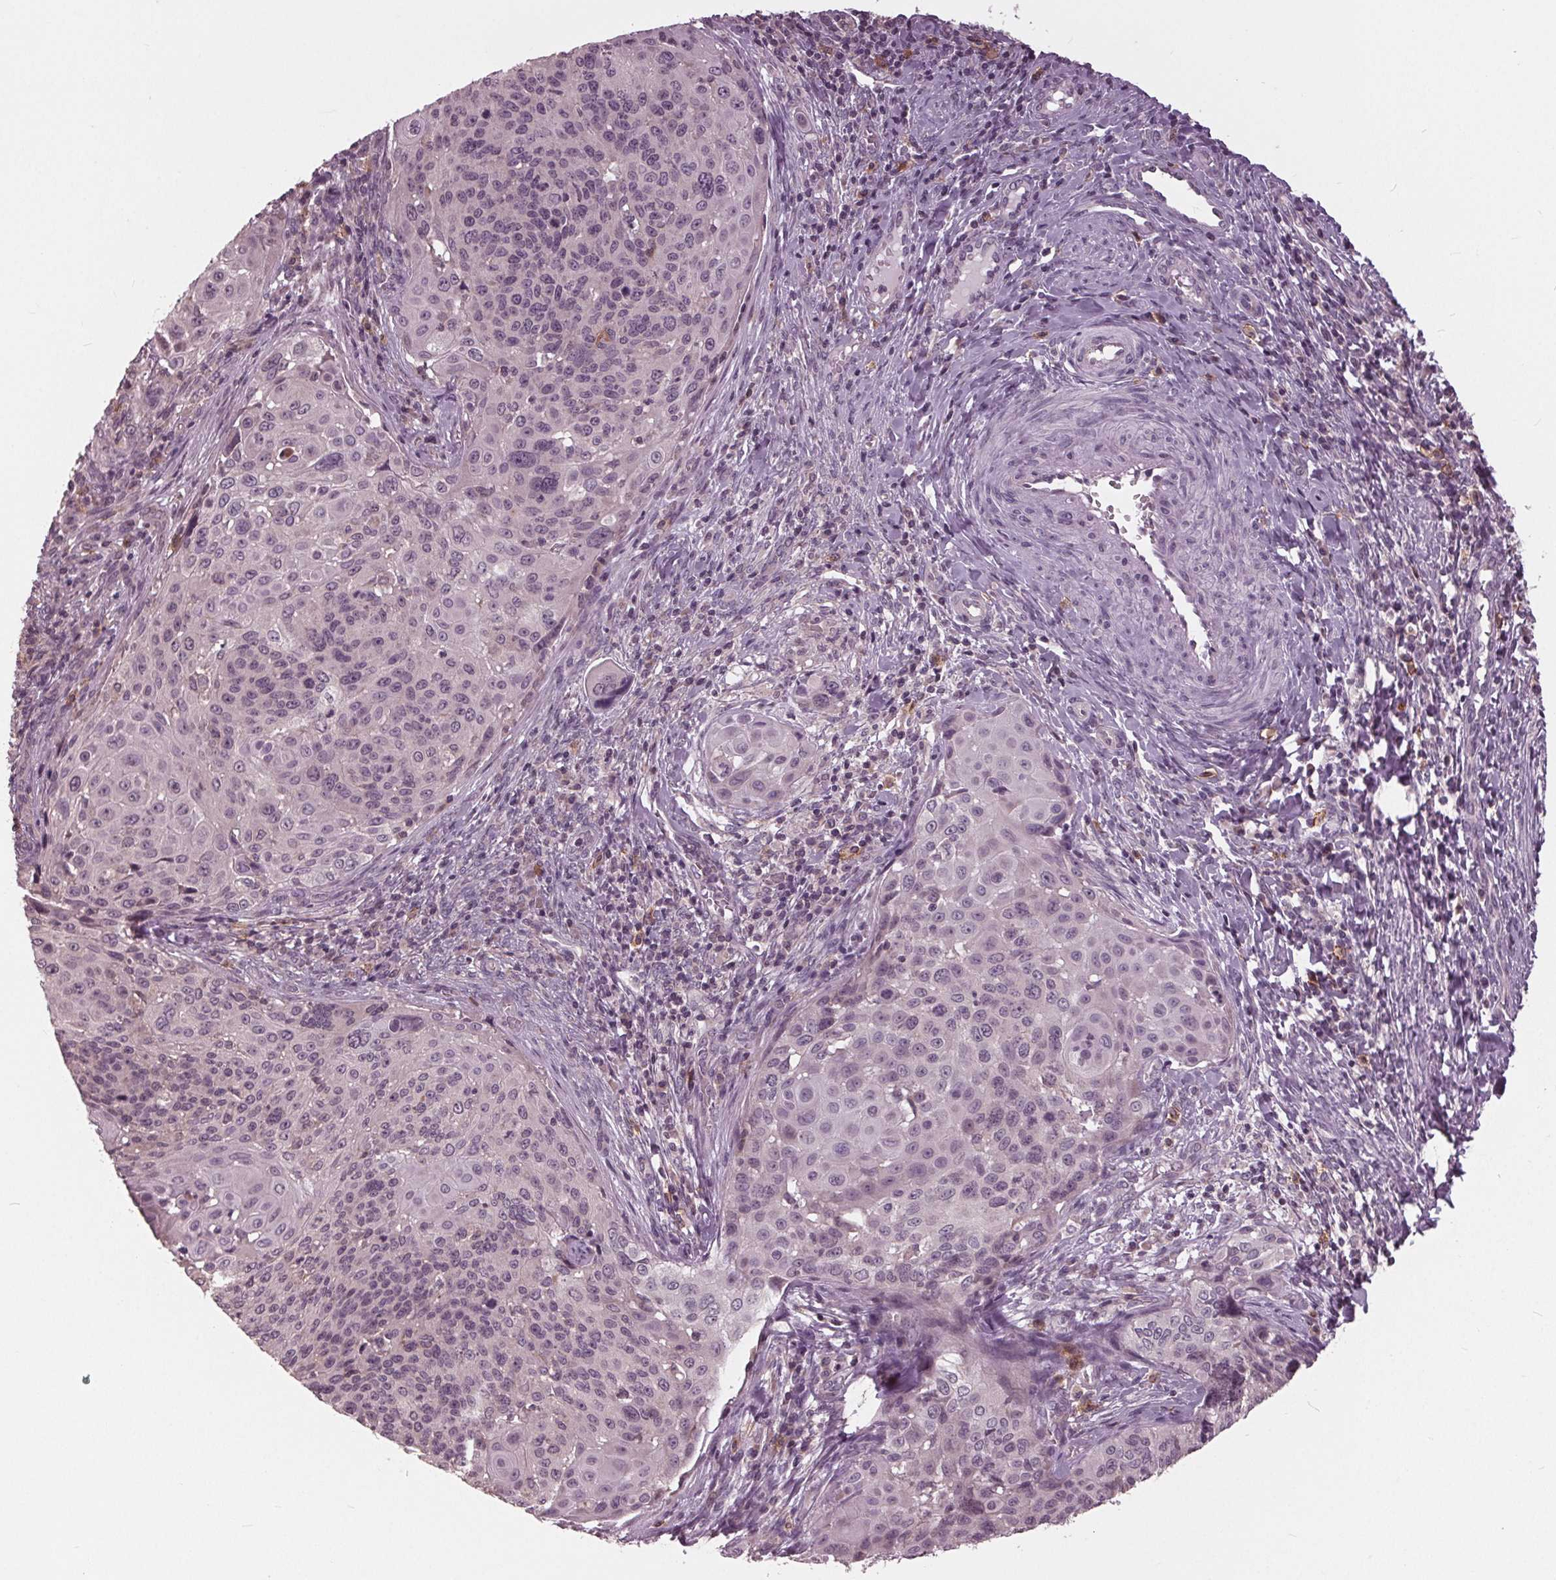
{"staining": {"intensity": "negative", "quantity": "none", "location": "none"}, "tissue": "cervical cancer", "cell_type": "Tumor cells", "image_type": "cancer", "snomed": [{"axis": "morphology", "description": "Squamous cell carcinoma, NOS"}, {"axis": "topography", "description": "Cervix"}], "caption": "This is an immunohistochemistry (IHC) histopathology image of squamous cell carcinoma (cervical). There is no positivity in tumor cells.", "gene": "SIGLEC6", "patient": {"sex": "female", "age": 49}}